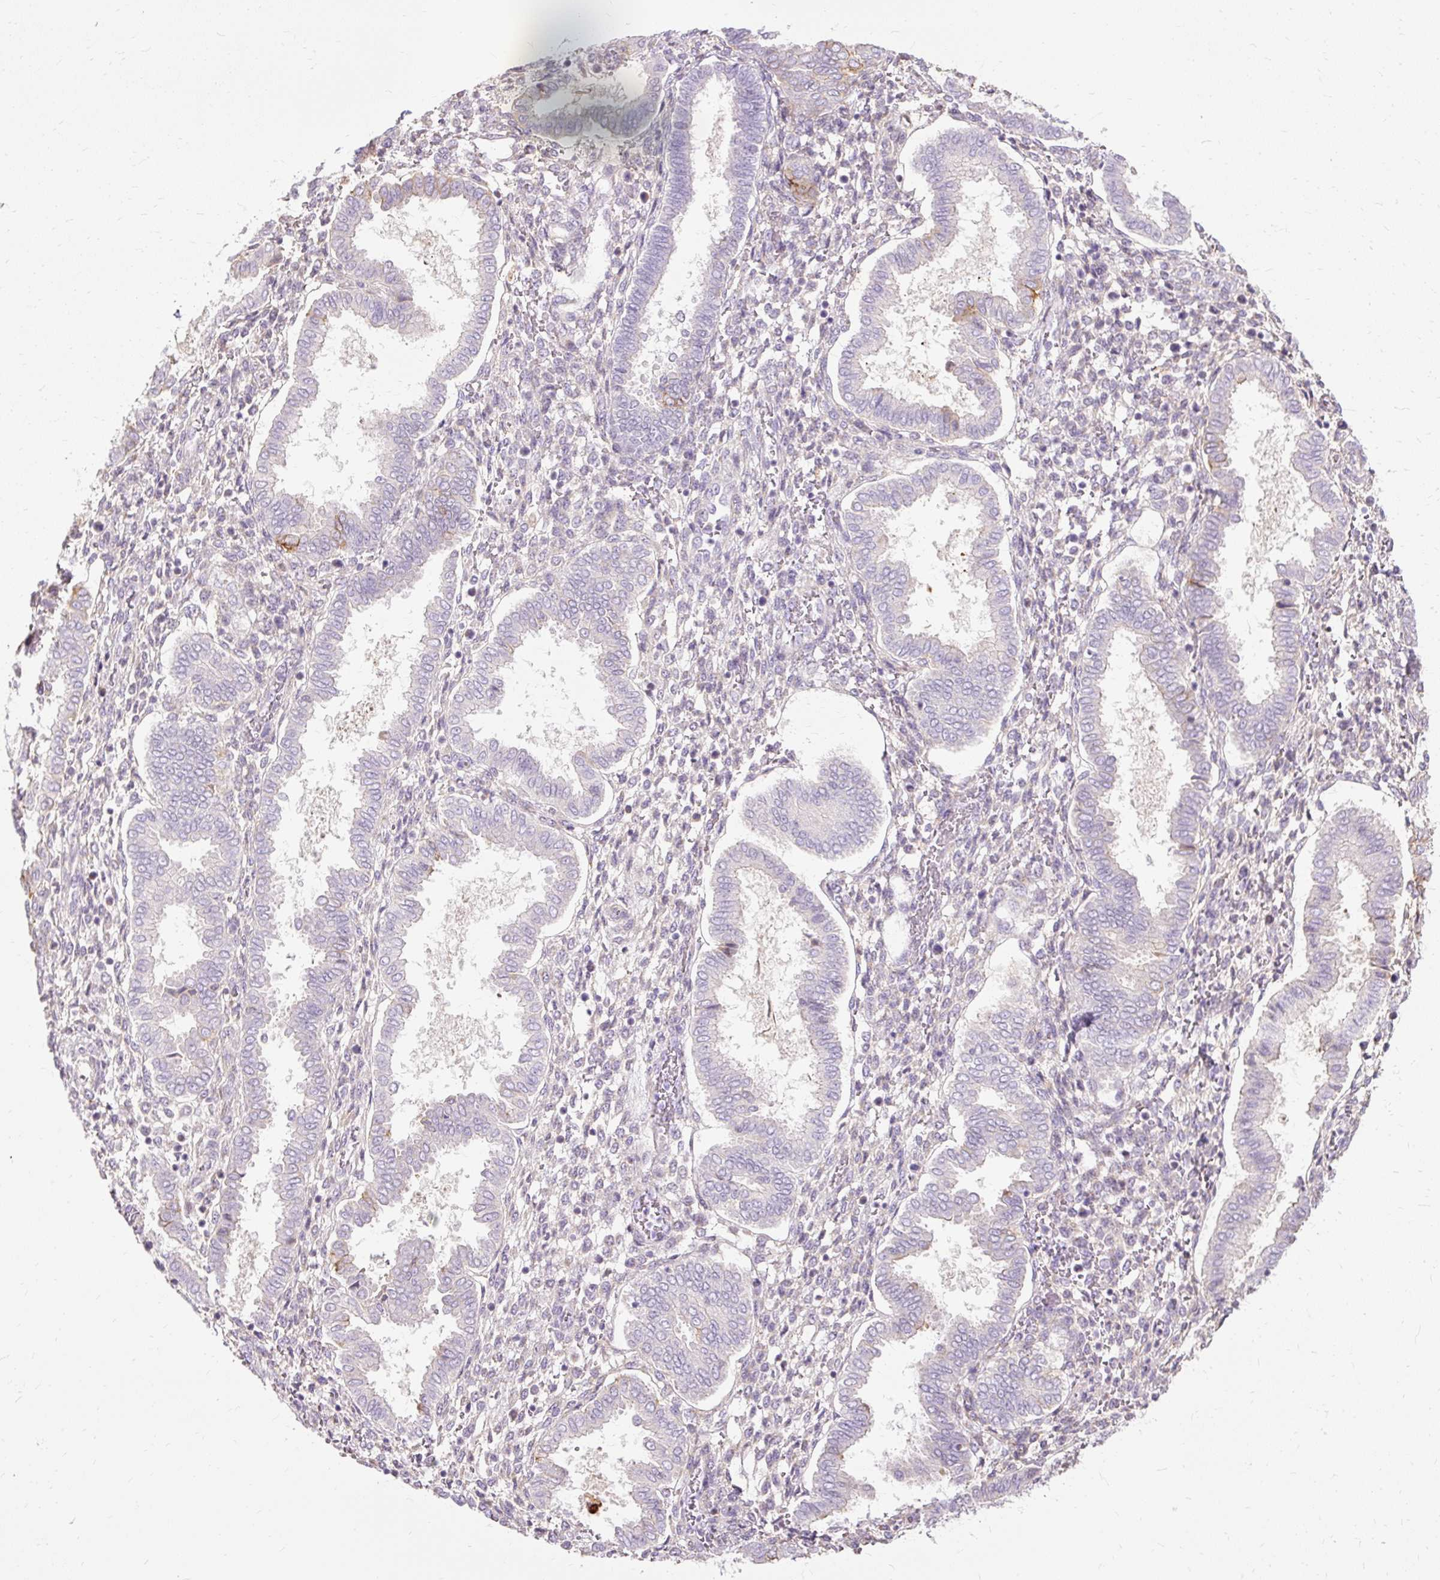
{"staining": {"intensity": "negative", "quantity": "none", "location": "none"}, "tissue": "endometrium", "cell_type": "Cells in endometrial stroma", "image_type": "normal", "snomed": [{"axis": "morphology", "description": "Normal tissue, NOS"}, {"axis": "topography", "description": "Endometrium"}], "caption": "Cells in endometrial stroma show no significant protein expression in benign endometrium. (Stains: DAB IHC with hematoxylin counter stain, Microscopy: brightfield microscopy at high magnification).", "gene": "TSPAN8", "patient": {"sex": "female", "age": 24}}